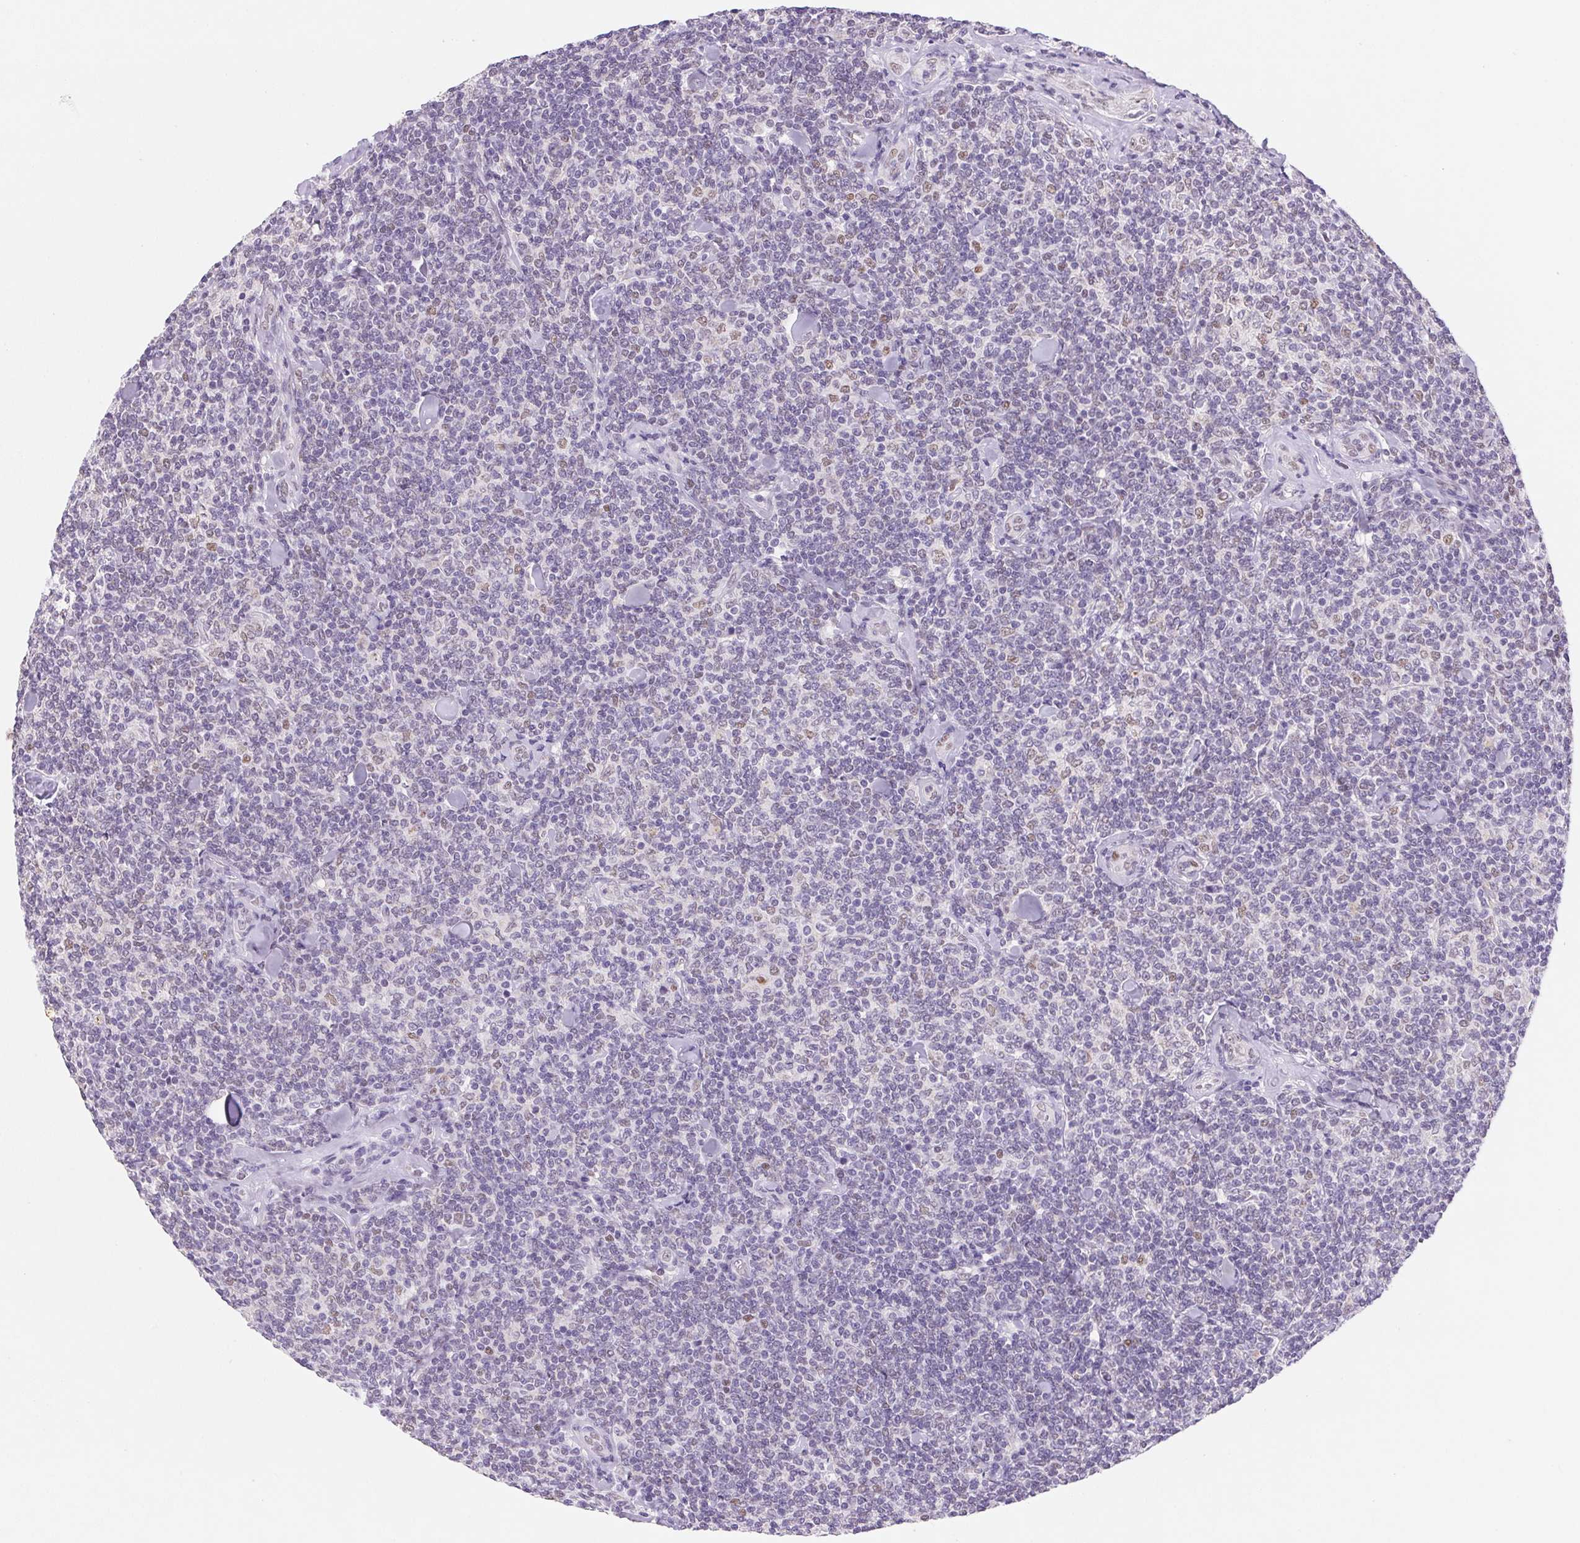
{"staining": {"intensity": "negative", "quantity": "none", "location": "none"}, "tissue": "lymphoma", "cell_type": "Tumor cells", "image_type": "cancer", "snomed": [{"axis": "morphology", "description": "Malignant lymphoma, non-Hodgkin's type, Low grade"}, {"axis": "topography", "description": "Lymph node"}], "caption": "Immunohistochemistry (IHC) photomicrograph of neoplastic tissue: human lymphoma stained with DAB exhibits no significant protein positivity in tumor cells.", "gene": "DPPA5", "patient": {"sex": "female", "age": 56}}